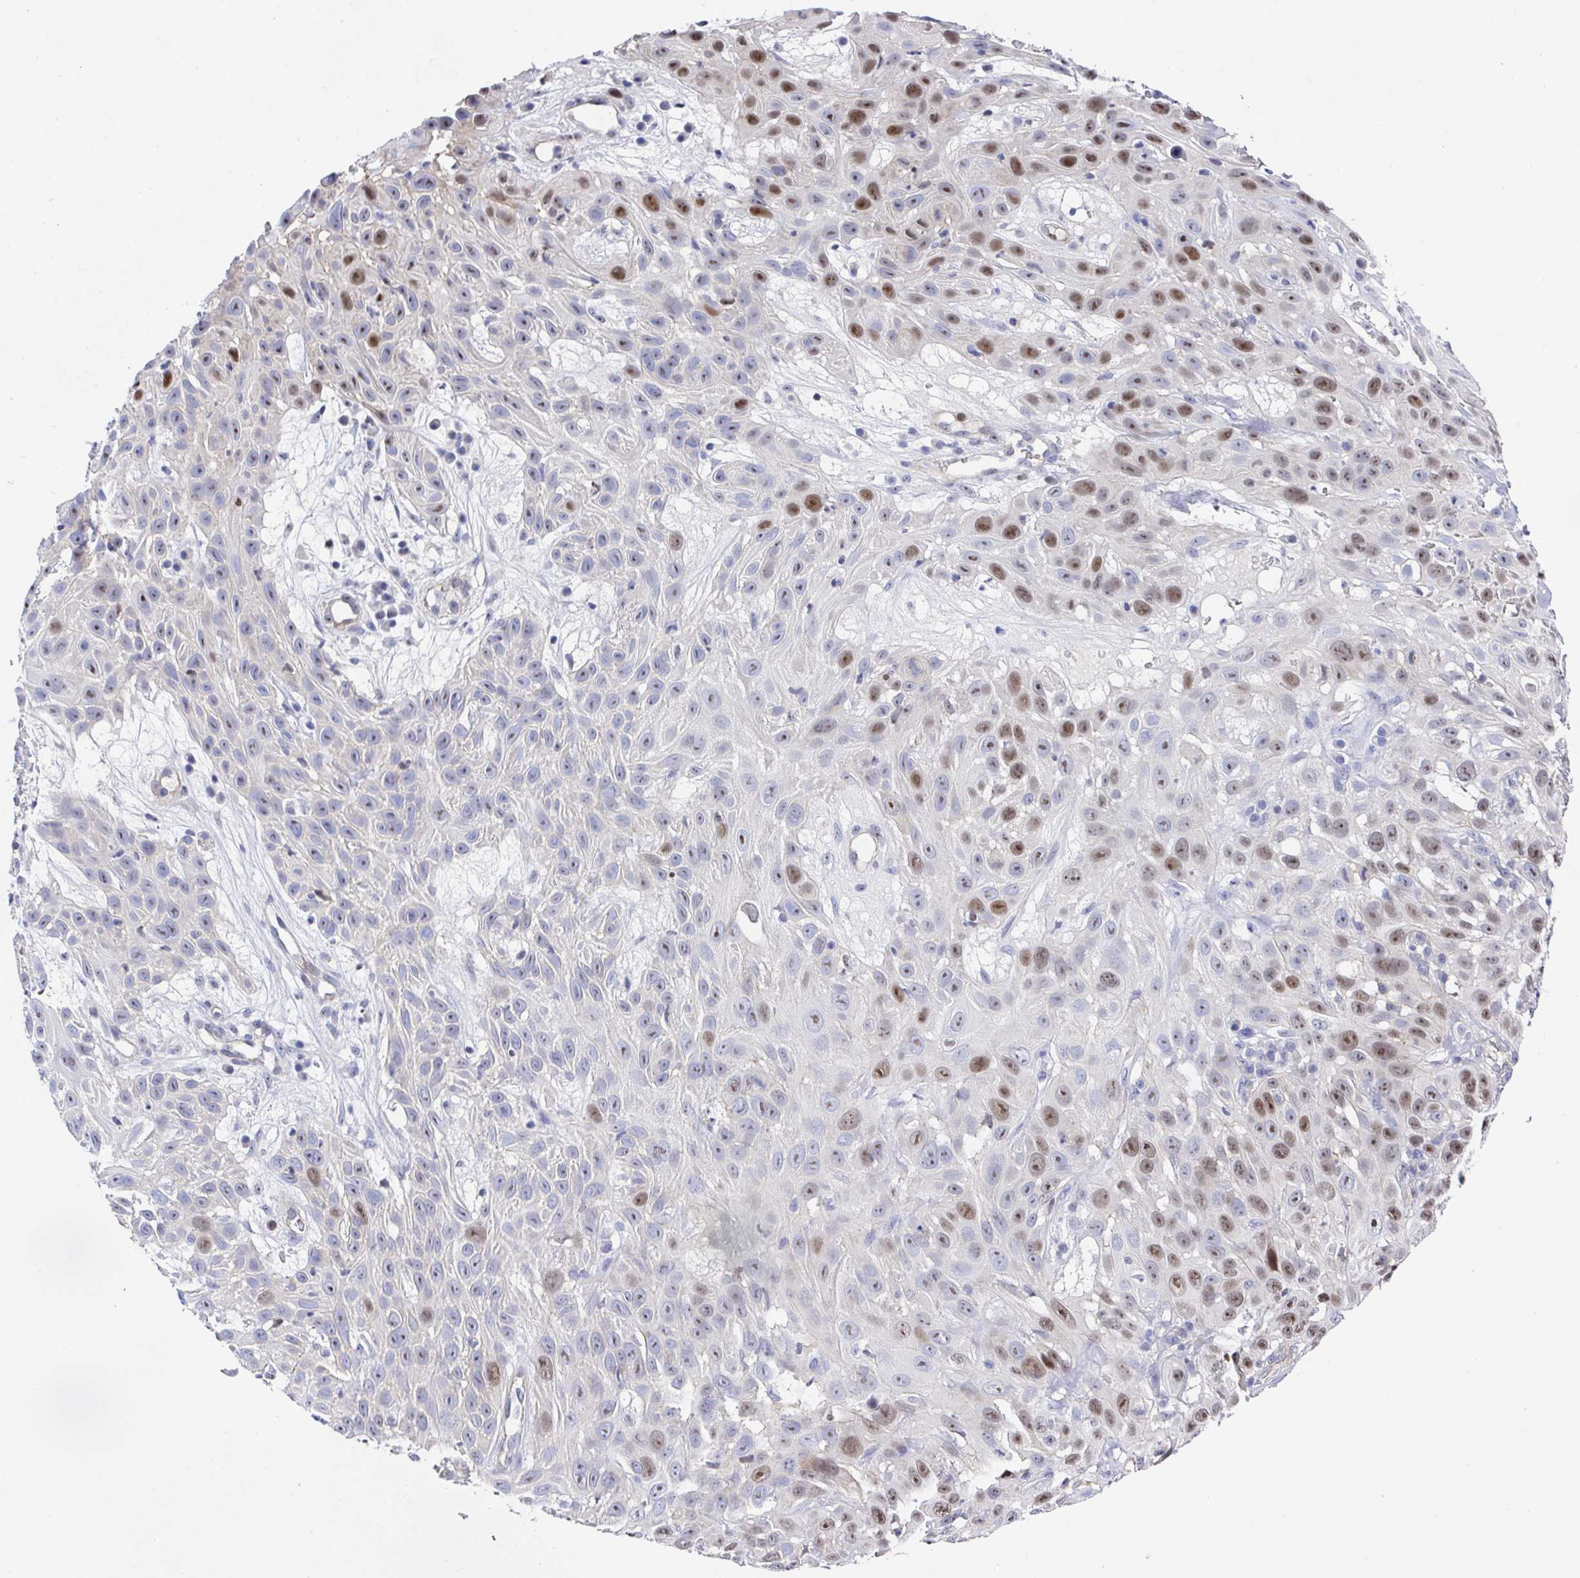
{"staining": {"intensity": "moderate", "quantity": "<25%", "location": "nuclear"}, "tissue": "skin cancer", "cell_type": "Tumor cells", "image_type": "cancer", "snomed": [{"axis": "morphology", "description": "Squamous cell carcinoma, NOS"}, {"axis": "topography", "description": "Skin"}], "caption": "This photomicrograph displays IHC staining of human squamous cell carcinoma (skin), with low moderate nuclear staining in approximately <25% of tumor cells.", "gene": "TIMELESS", "patient": {"sex": "male", "age": 82}}